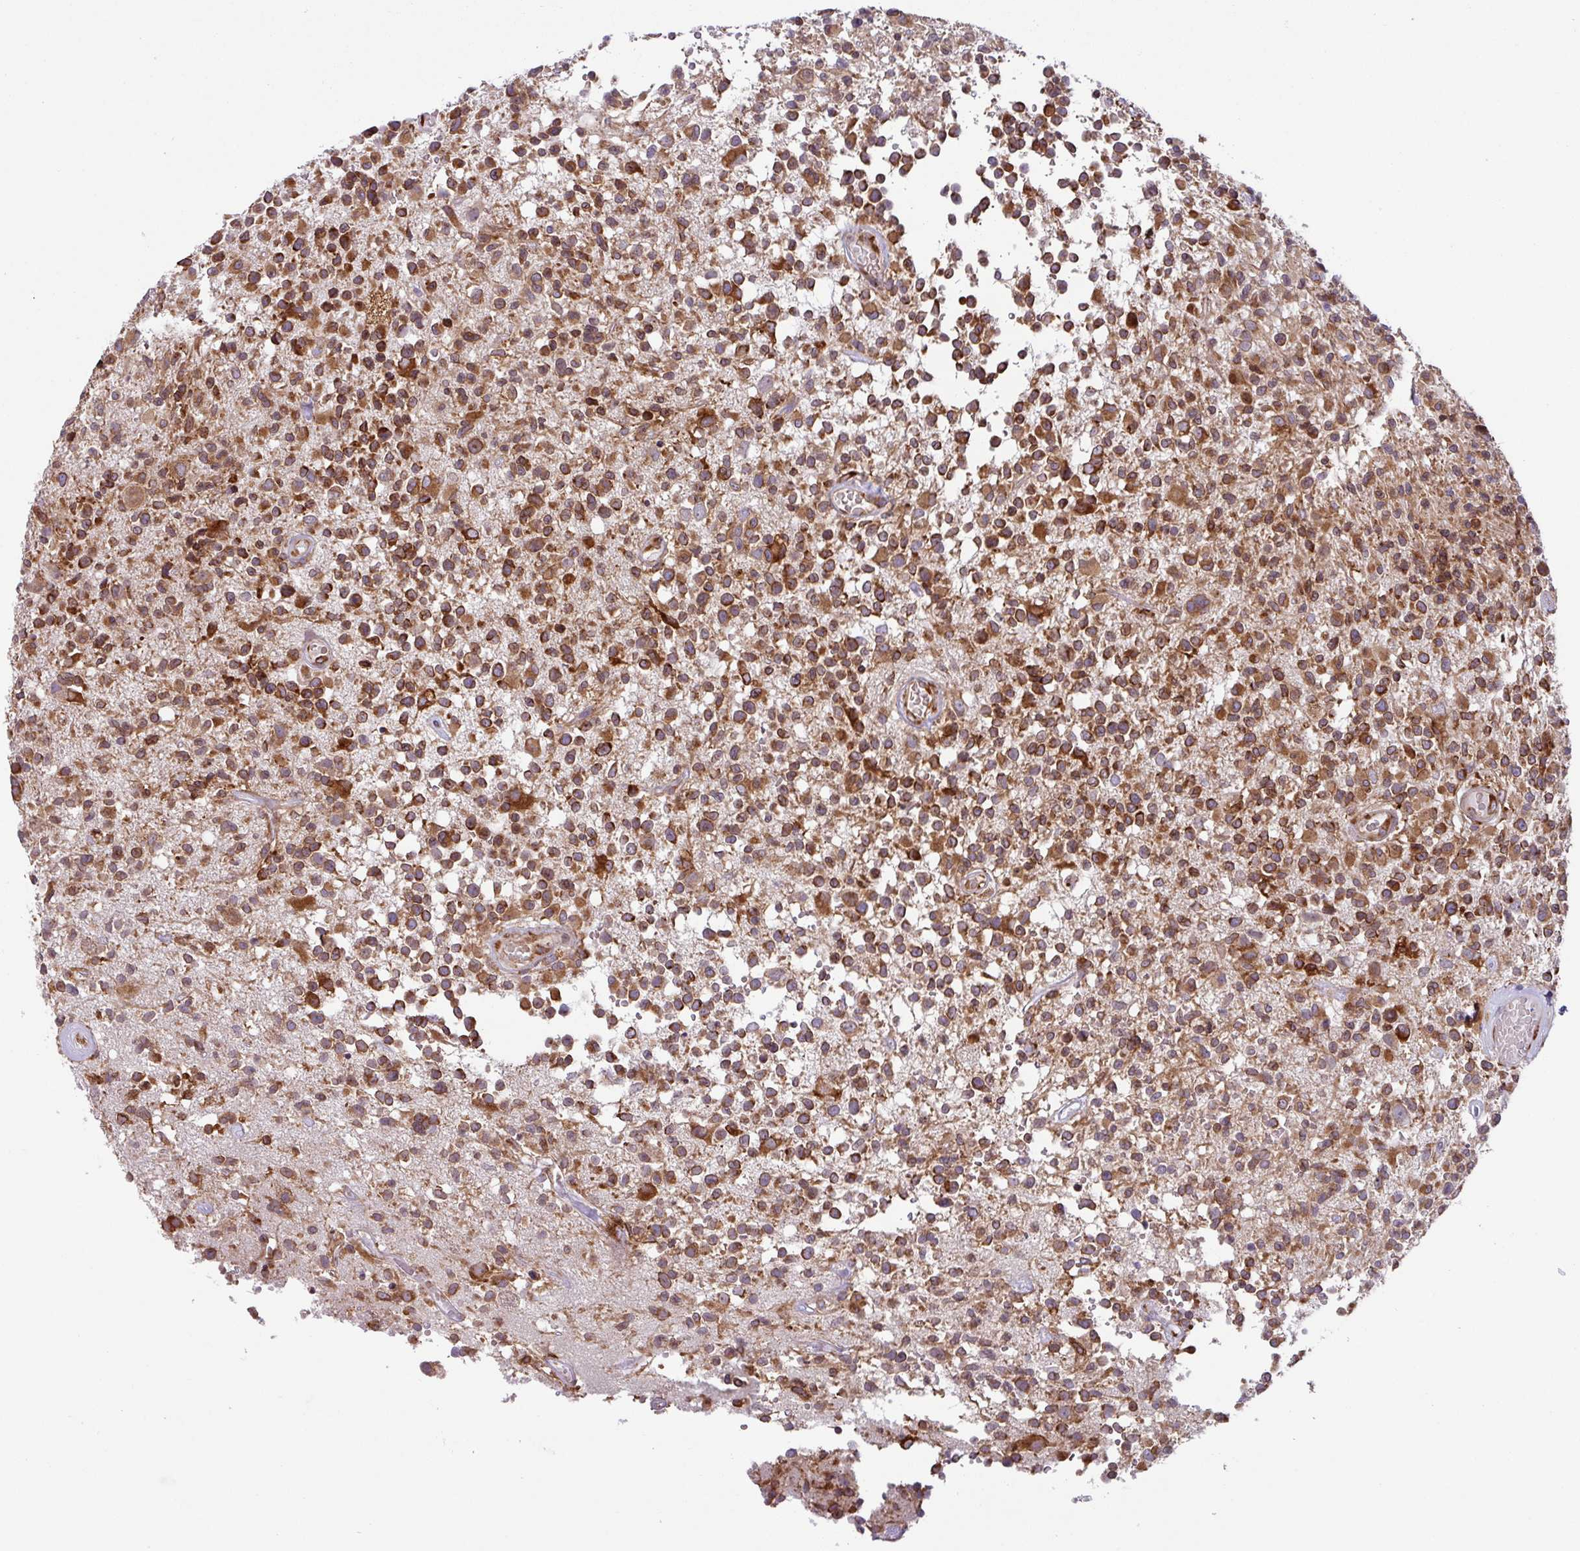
{"staining": {"intensity": "moderate", "quantity": ">75%", "location": "cytoplasmic/membranous"}, "tissue": "glioma", "cell_type": "Tumor cells", "image_type": "cancer", "snomed": [{"axis": "morphology", "description": "Glioma, malignant, High grade"}, {"axis": "morphology", "description": "Glioblastoma, NOS"}, {"axis": "topography", "description": "Brain"}], "caption": "Brown immunohistochemical staining in human malignant glioma (high-grade) reveals moderate cytoplasmic/membranous expression in approximately >75% of tumor cells. The protein is shown in brown color, while the nuclei are stained blue.", "gene": "SLC39A7", "patient": {"sex": "male", "age": 60}}